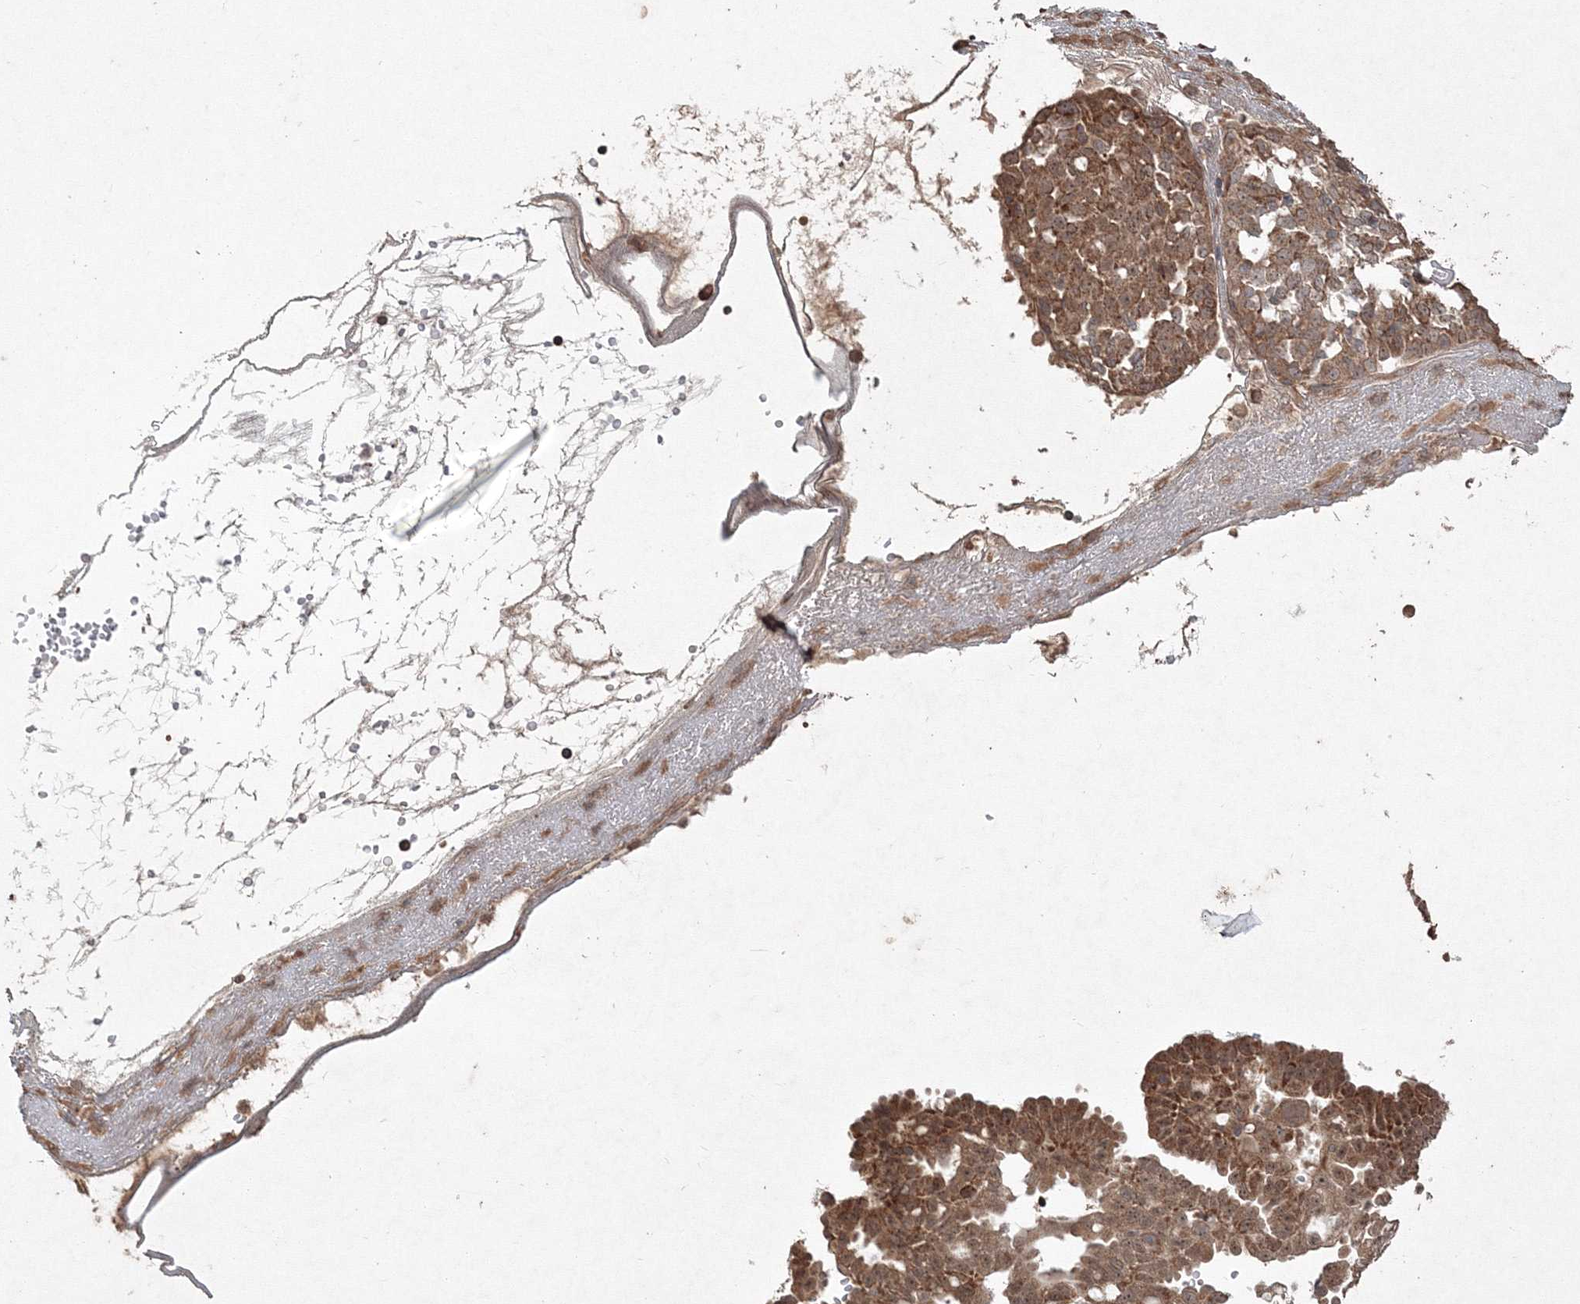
{"staining": {"intensity": "moderate", "quantity": ">75%", "location": "cytoplasmic/membranous"}, "tissue": "ovarian cancer", "cell_type": "Tumor cells", "image_type": "cancer", "snomed": [{"axis": "morphology", "description": "Cystadenocarcinoma, serous, NOS"}, {"axis": "topography", "description": "Soft tissue"}, {"axis": "topography", "description": "Ovary"}], "caption": "A brown stain highlights moderate cytoplasmic/membranous staining of a protein in human ovarian cancer (serous cystadenocarcinoma) tumor cells. (brown staining indicates protein expression, while blue staining denotes nuclei).", "gene": "ANAPC16", "patient": {"sex": "female", "age": 57}}